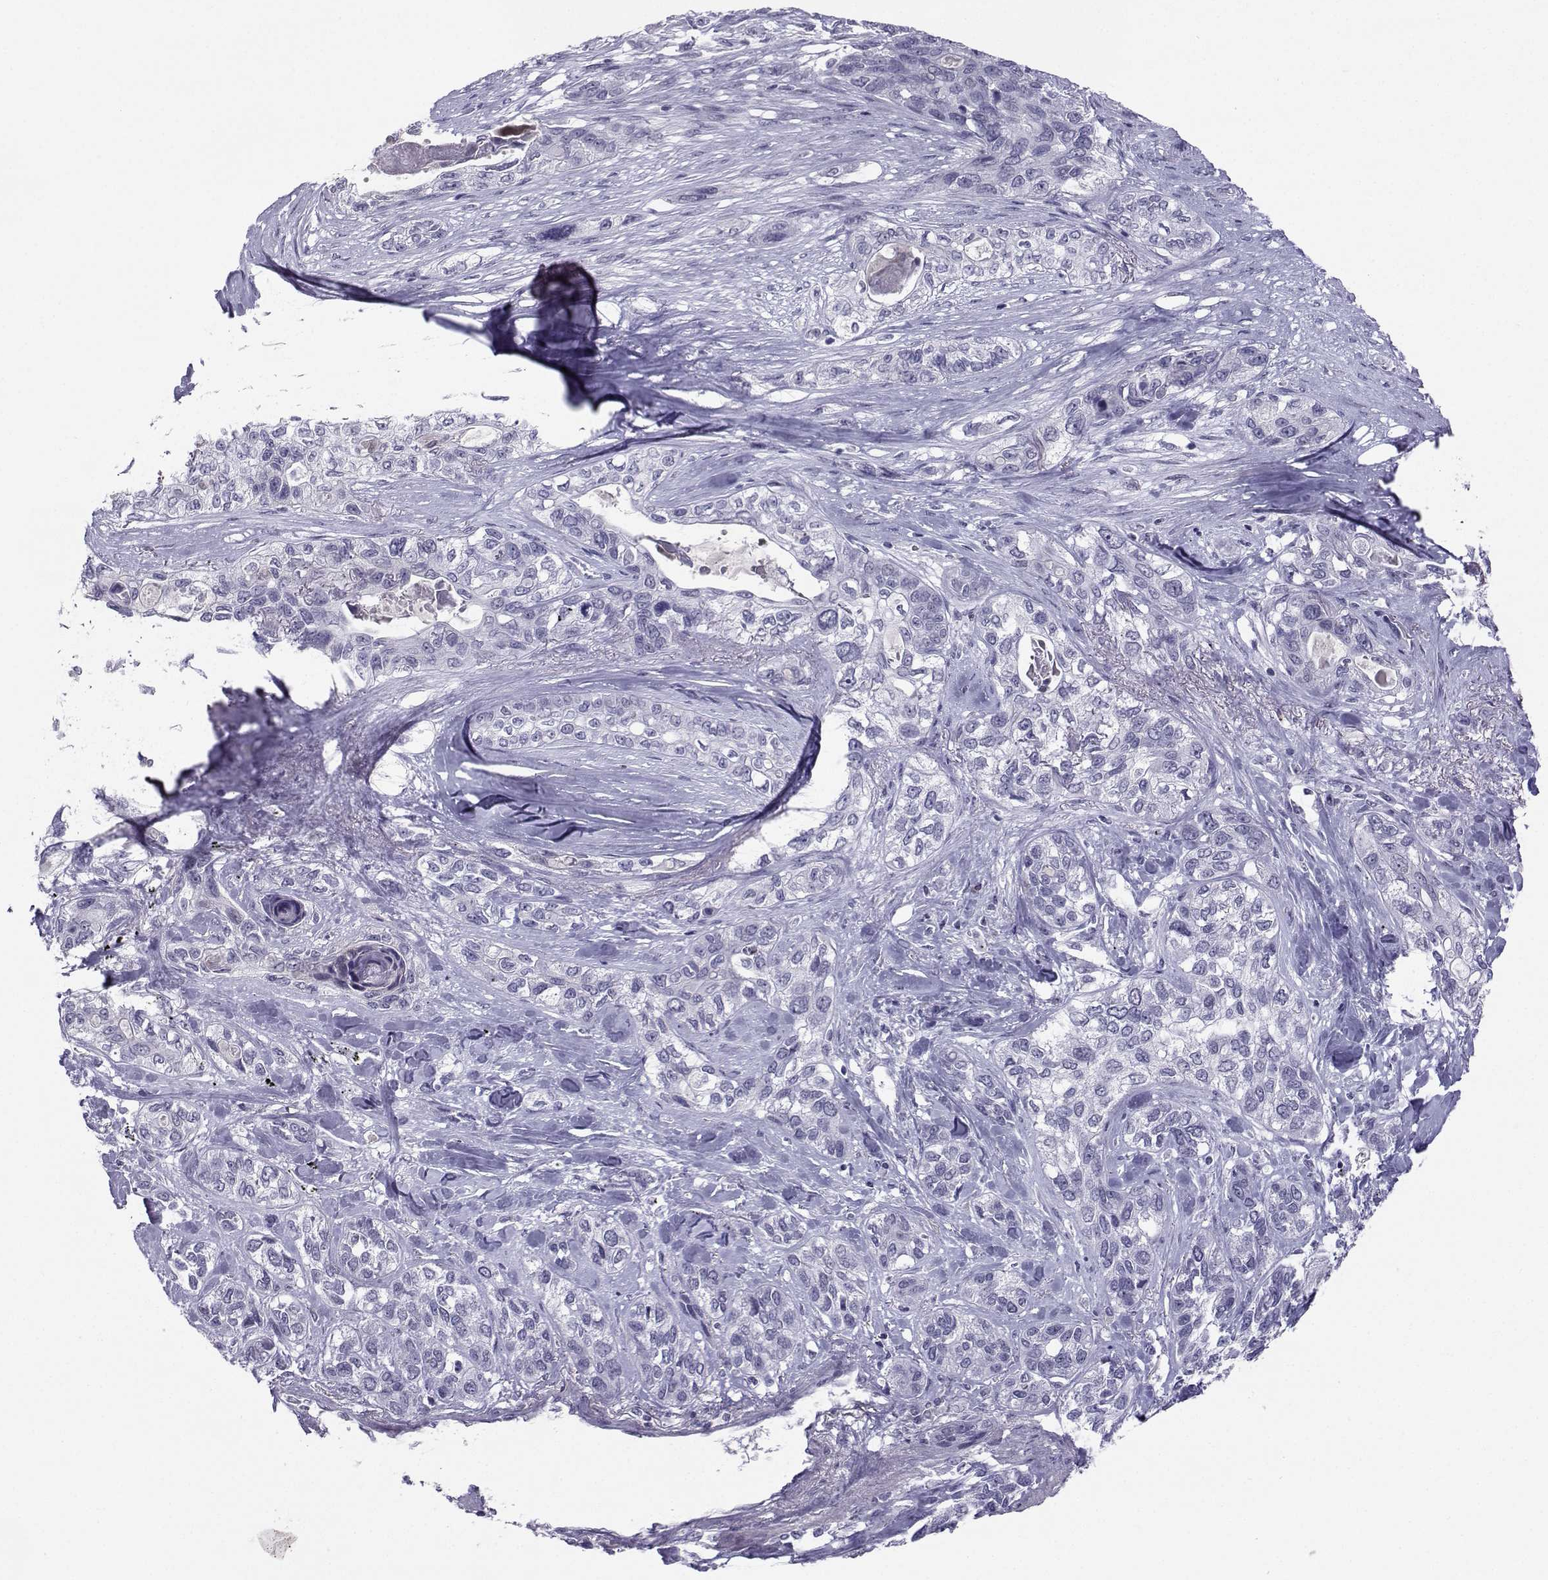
{"staining": {"intensity": "negative", "quantity": "none", "location": "none"}, "tissue": "lung cancer", "cell_type": "Tumor cells", "image_type": "cancer", "snomed": [{"axis": "morphology", "description": "Squamous cell carcinoma, NOS"}, {"axis": "topography", "description": "Lung"}], "caption": "Tumor cells show no significant protein positivity in lung squamous cell carcinoma.", "gene": "LHX1", "patient": {"sex": "female", "age": 70}}